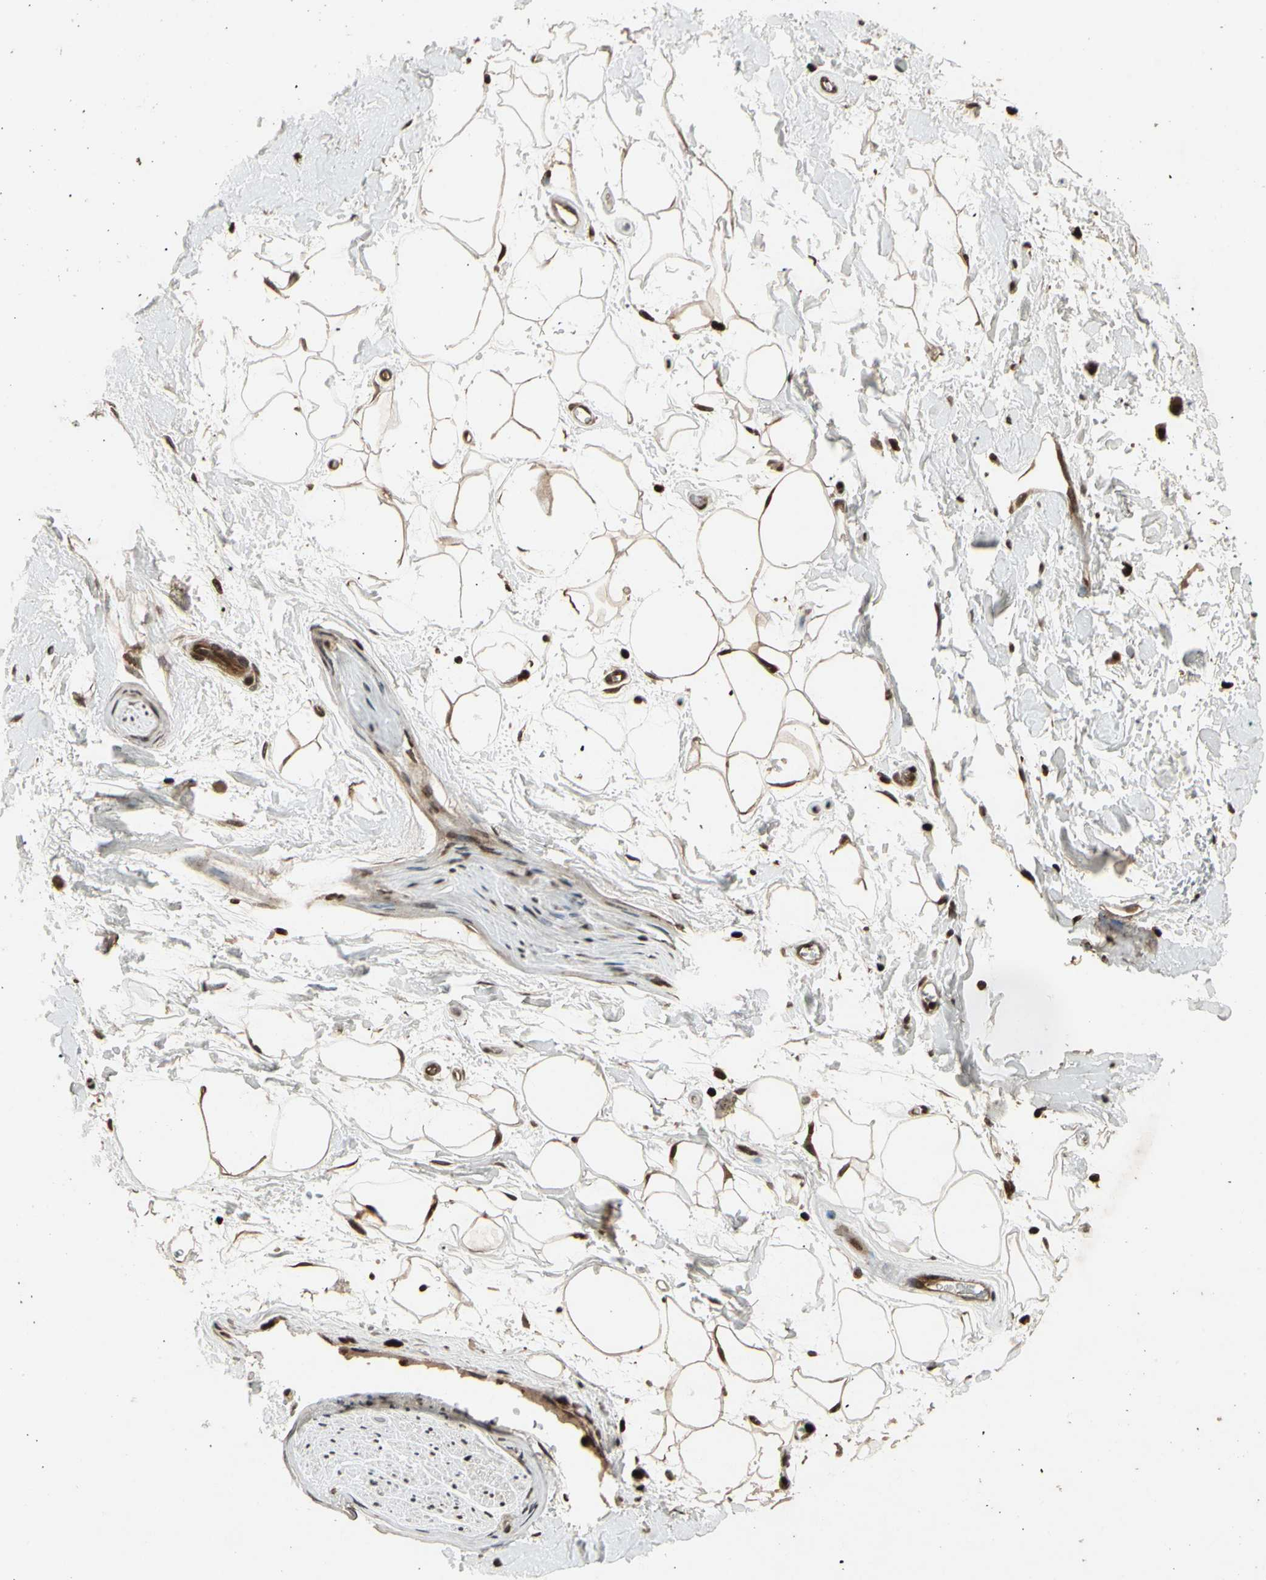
{"staining": {"intensity": "weak", "quantity": "25%-75%", "location": "cytoplasmic/membranous"}, "tissue": "adipose tissue", "cell_type": "Adipocytes", "image_type": "normal", "snomed": [{"axis": "morphology", "description": "Normal tissue, NOS"}, {"axis": "topography", "description": "Soft tissue"}], "caption": "A brown stain shows weak cytoplasmic/membranous positivity of a protein in adipocytes of benign adipose tissue. The protein of interest is stained brown, and the nuclei are stained in blue (DAB IHC with brightfield microscopy, high magnification).", "gene": "GLRX", "patient": {"sex": "male", "age": 72}}